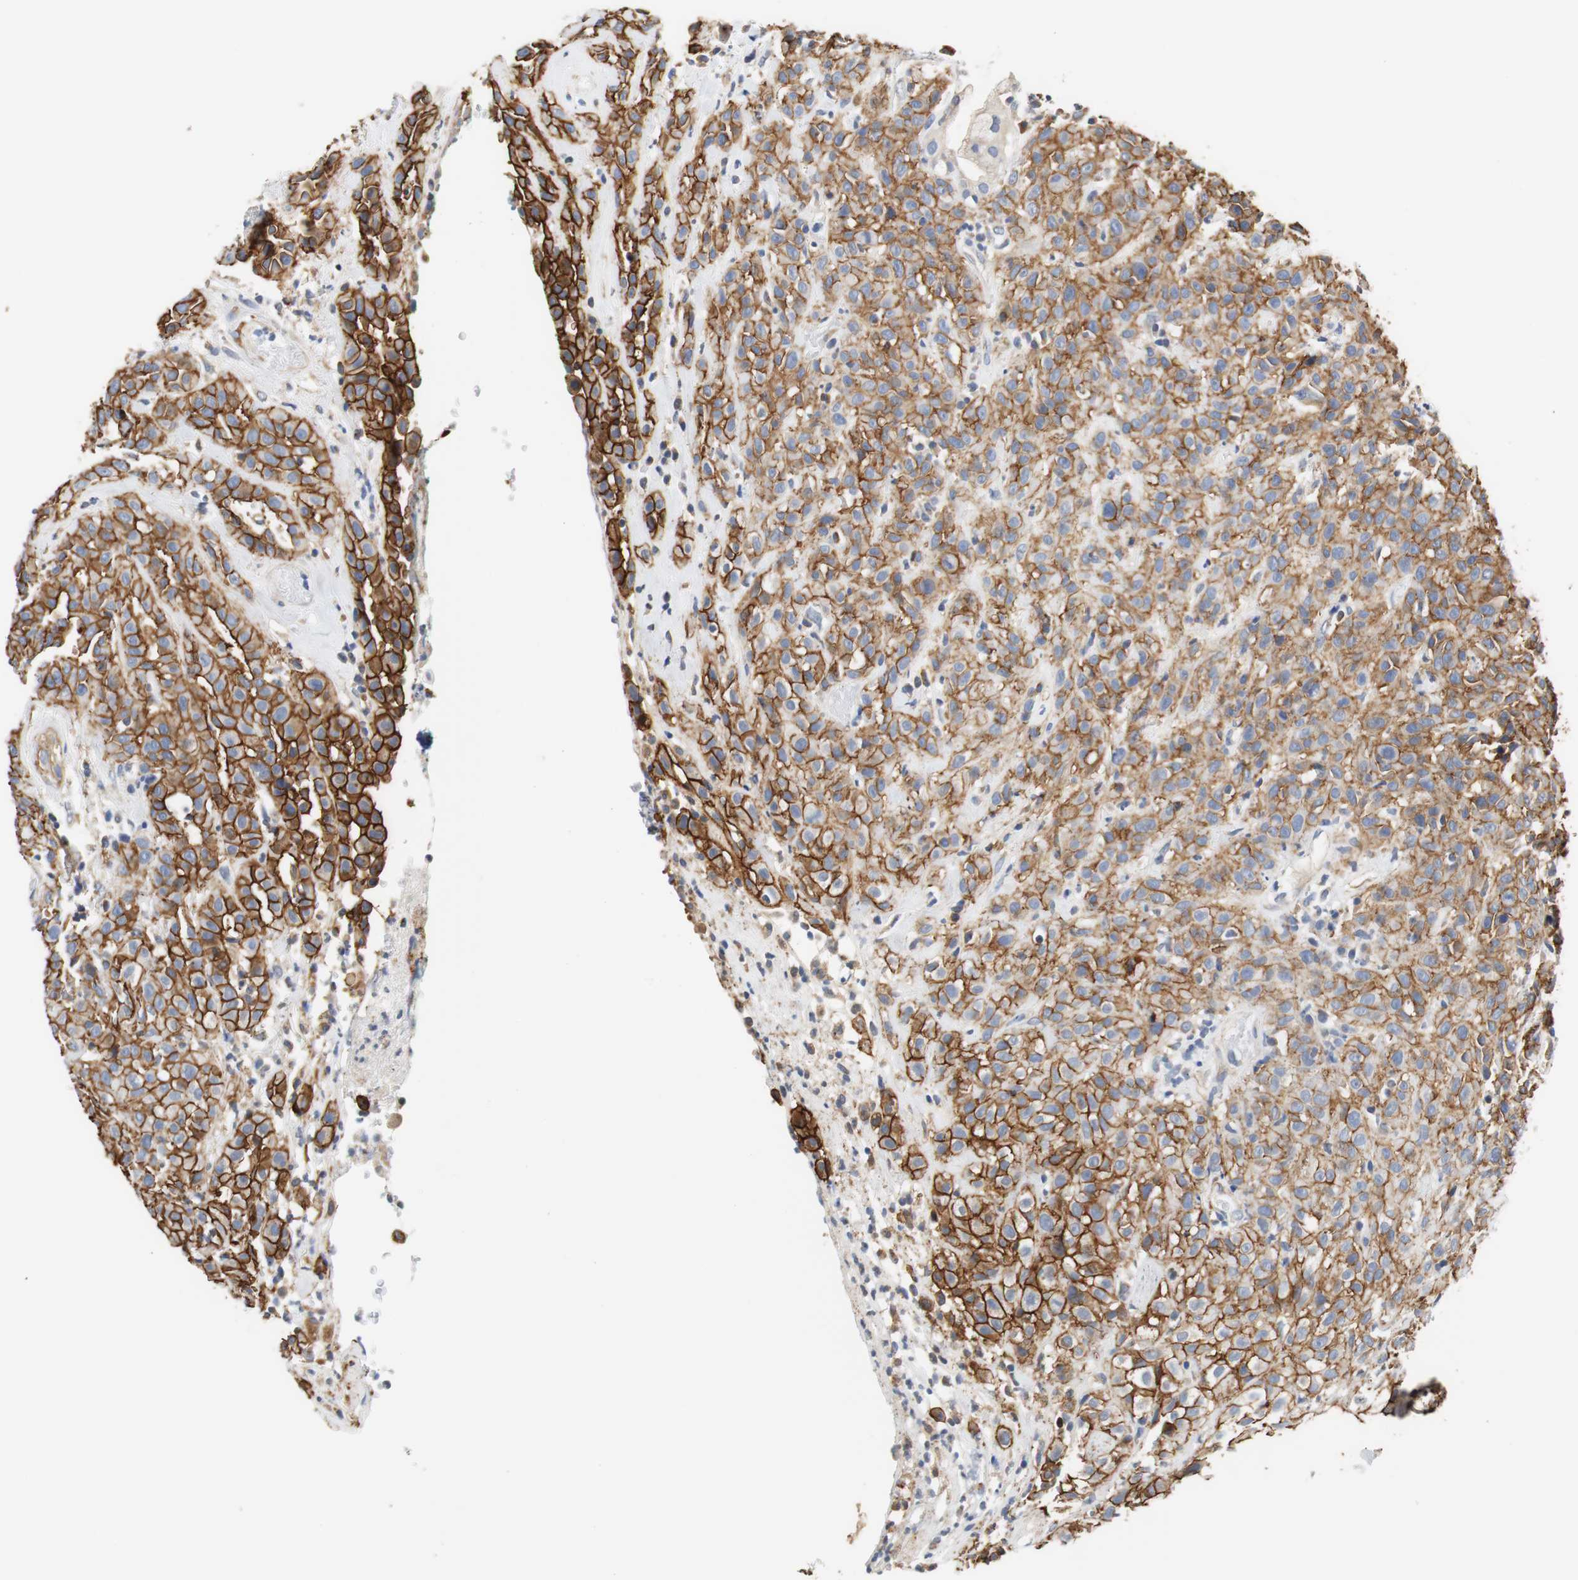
{"staining": {"intensity": "strong", "quantity": ">75%", "location": "cytoplasmic/membranous"}, "tissue": "head and neck cancer", "cell_type": "Tumor cells", "image_type": "cancer", "snomed": [{"axis": "morphology", "description": "Squamous cell carcinoma, NOS"}, {"axis": "topography", "description": "Head-Neck"}], "caption": "This is an image of IHC staining of head and neck squamous cell carcinoma, which shows strong staining in the cytoplasmic/membranous of tumor cells.", "gene": "PCK1", "patient": {"sex": "male", "age": 62}}